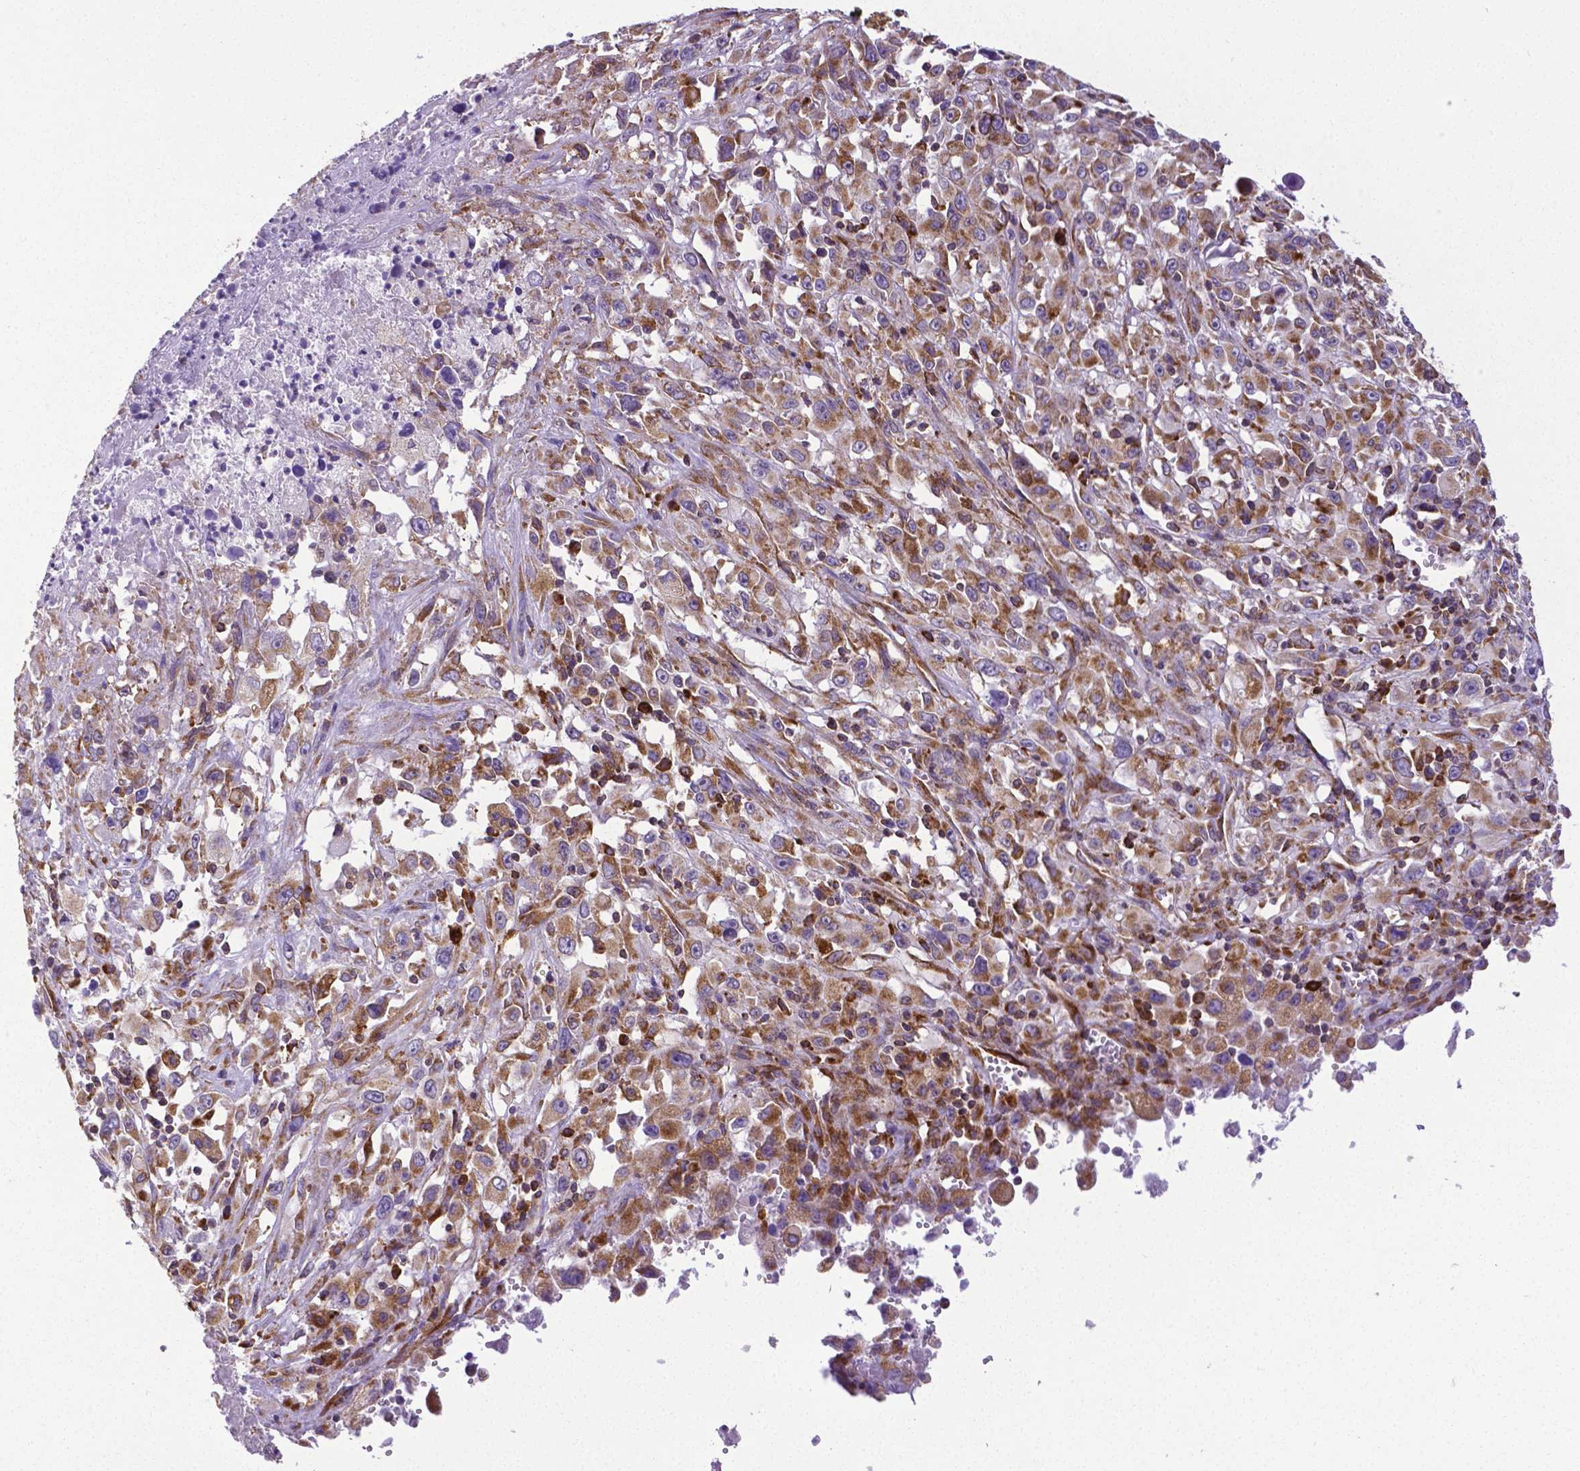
{"staining": {"intensity": "moderate", "quantity": ">75%", "location": "cytoplasmic/membranous"}, "tissue": "melanoma", "cell_type": "Tumor cells", "image_type": "cancer", "snomed": [{"axis": "morphology", "description": "Malignant melanoma, Metastatic site"}, {"axis": "topography", "description": "Soft tissue"}], "caption": "DAB immunohistochemical staining of melanoma exhibits moderate cytoplasmic/membranous protein expression in approximately >75% of tumor cells. (IHC, brightfield microscopy, high magnification).", "gene": "MTDH", "patient": {"sex": "male", "age": 50}}